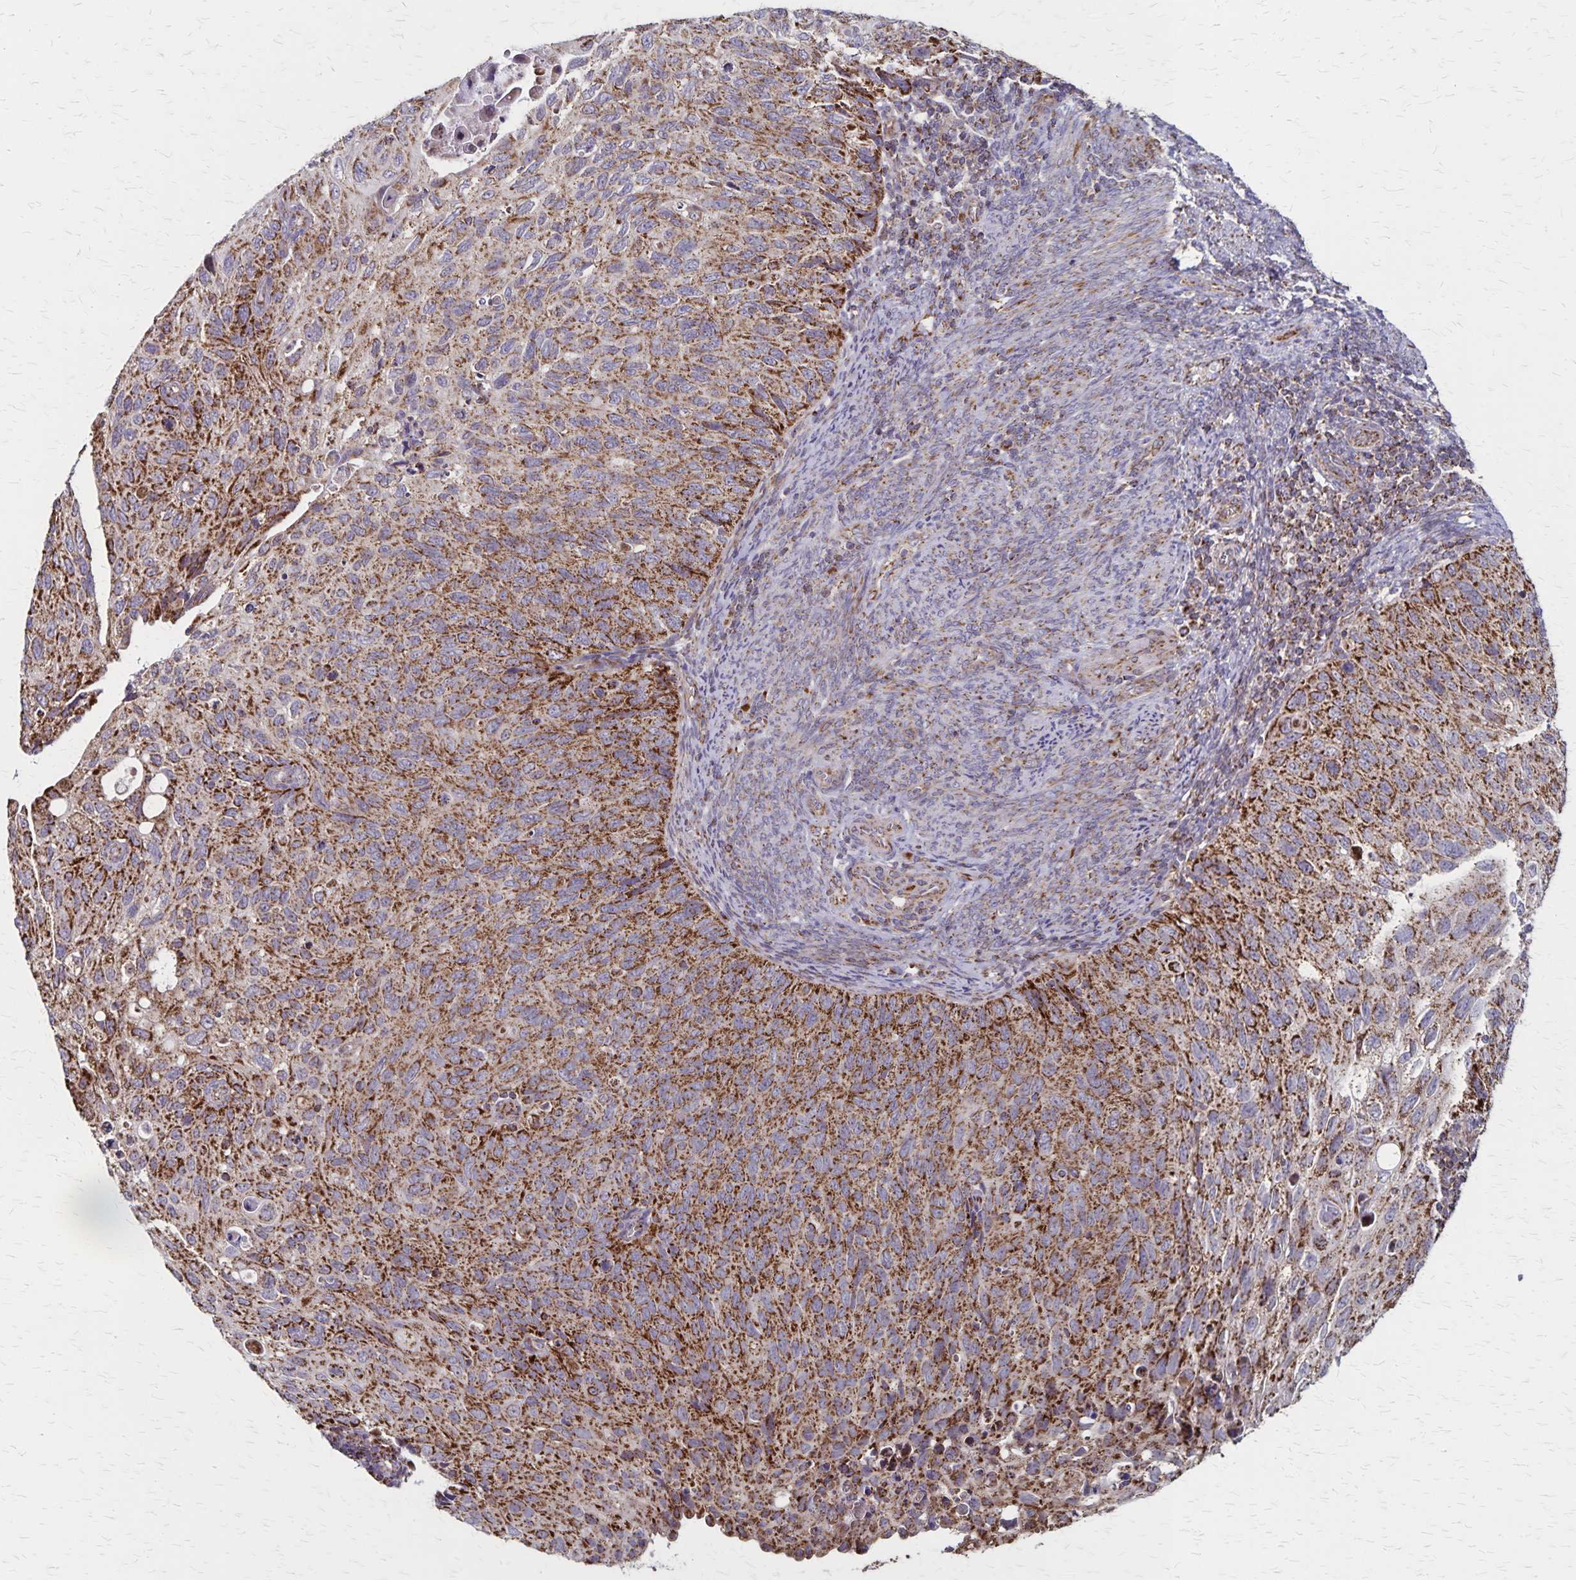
{"staining": {"intensity": "moderate", "quantity": ">75%", "location": "cytoplasmic/membranous"}, "tissue": "cervical cancer", "cell_type": "Tumor cells", "image_type": "cancer", "snomed": [{"axis": "morphology", "description": "Squamous cell carcinoma, NOS"}, {"axis": "topography", "description": "Cervix"}], "caption": "Cervical squamous cell carcinoma stained with a brown dye demonstrates moderate cytoplasmic/membranous positive positivity in approximately >75% of tumor cells.", "gene": "NFS1", "patient": {"sex": "female", "age": 70}}